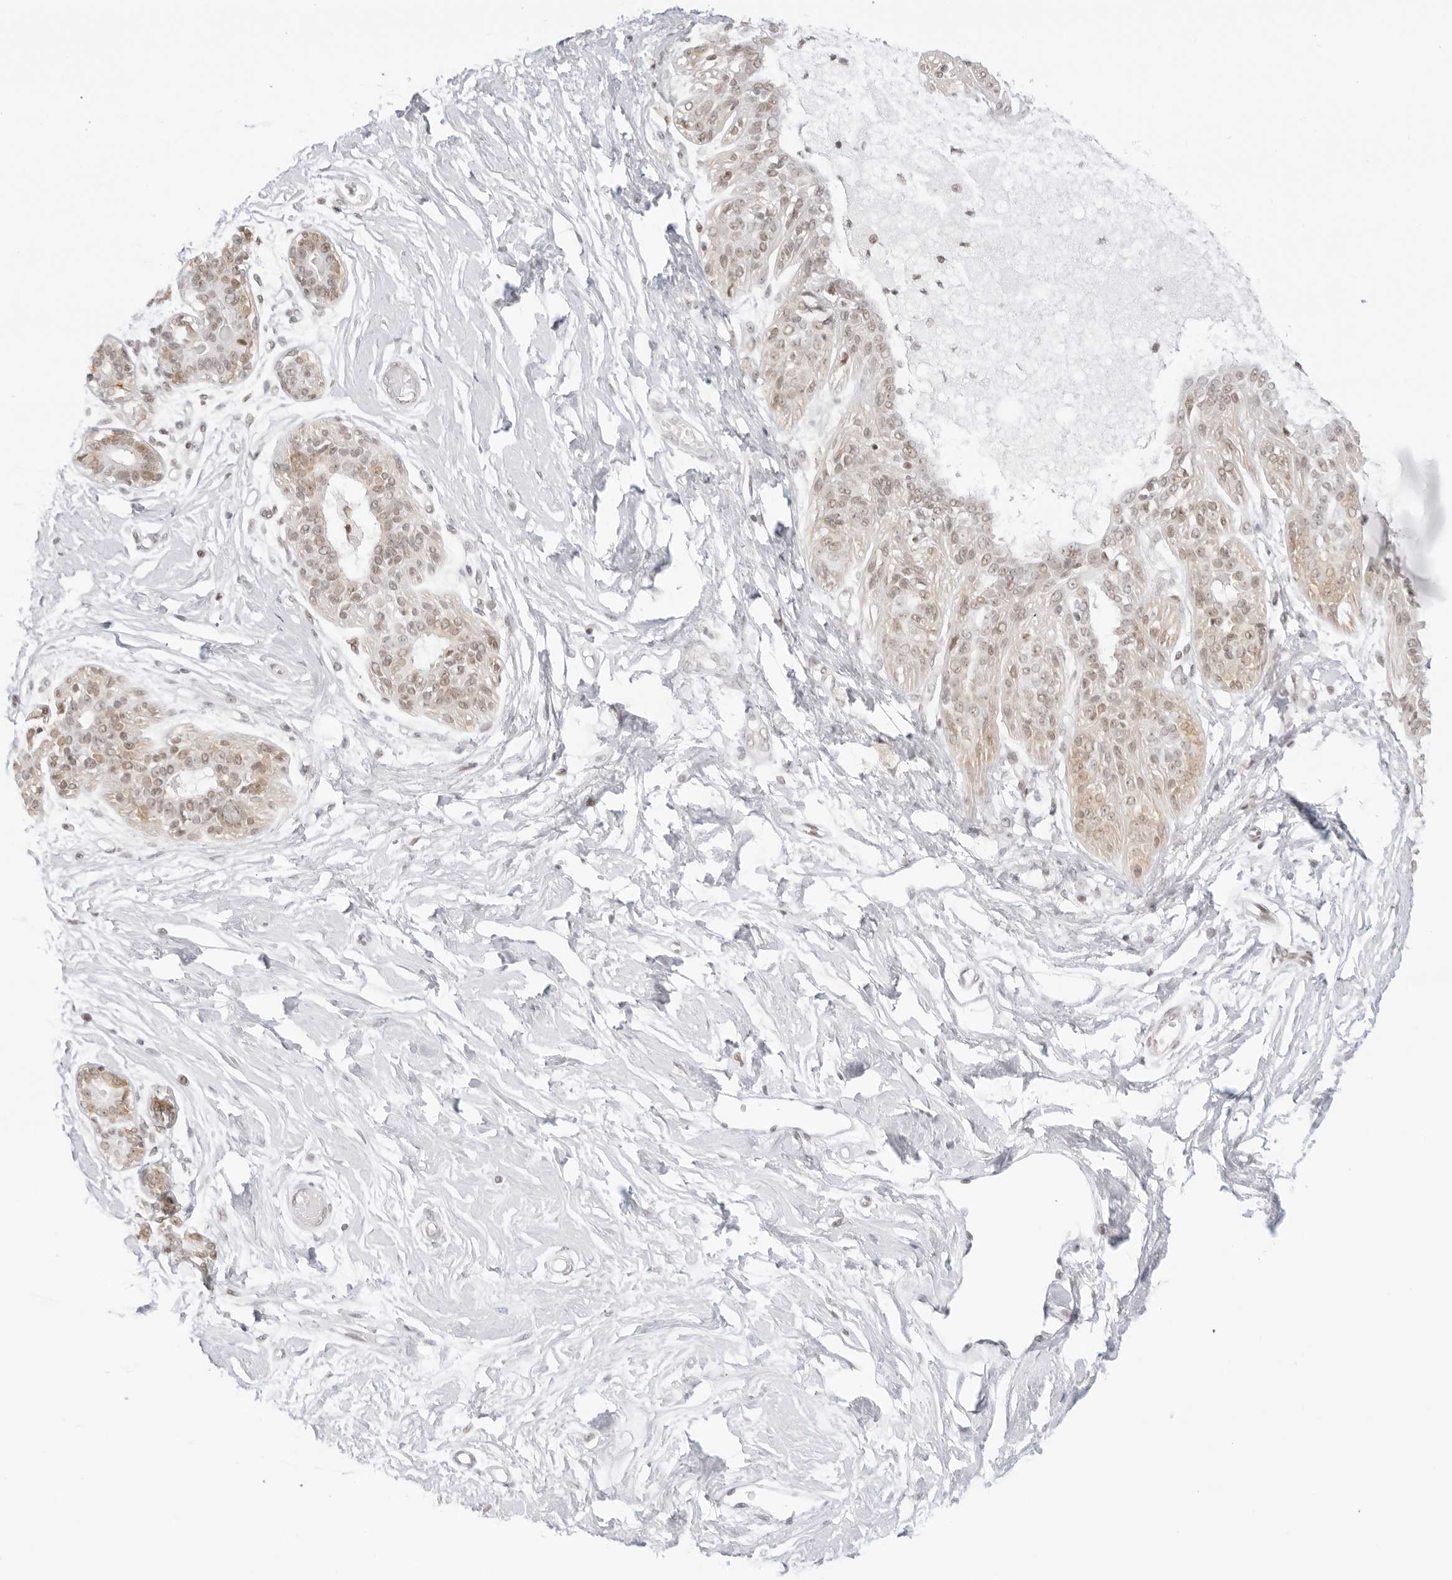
{"staining": {"intensity": "negative", "quantity": "none", "location": "none"}, "tissue": "breast", "cell_type": "Adipocytes", "image_type": "normal", "snomed": [{"axis": "morphology", "description": "Normal tissue, NOS"}, {"axis": "topography", "description": "Breast"}], "caption": "Immunohistochemical staining of unremarkable human breast shows no significant expression in adipocytes.", "gene": "TCIM", "patient": {"sex": "female", "age": 45}}